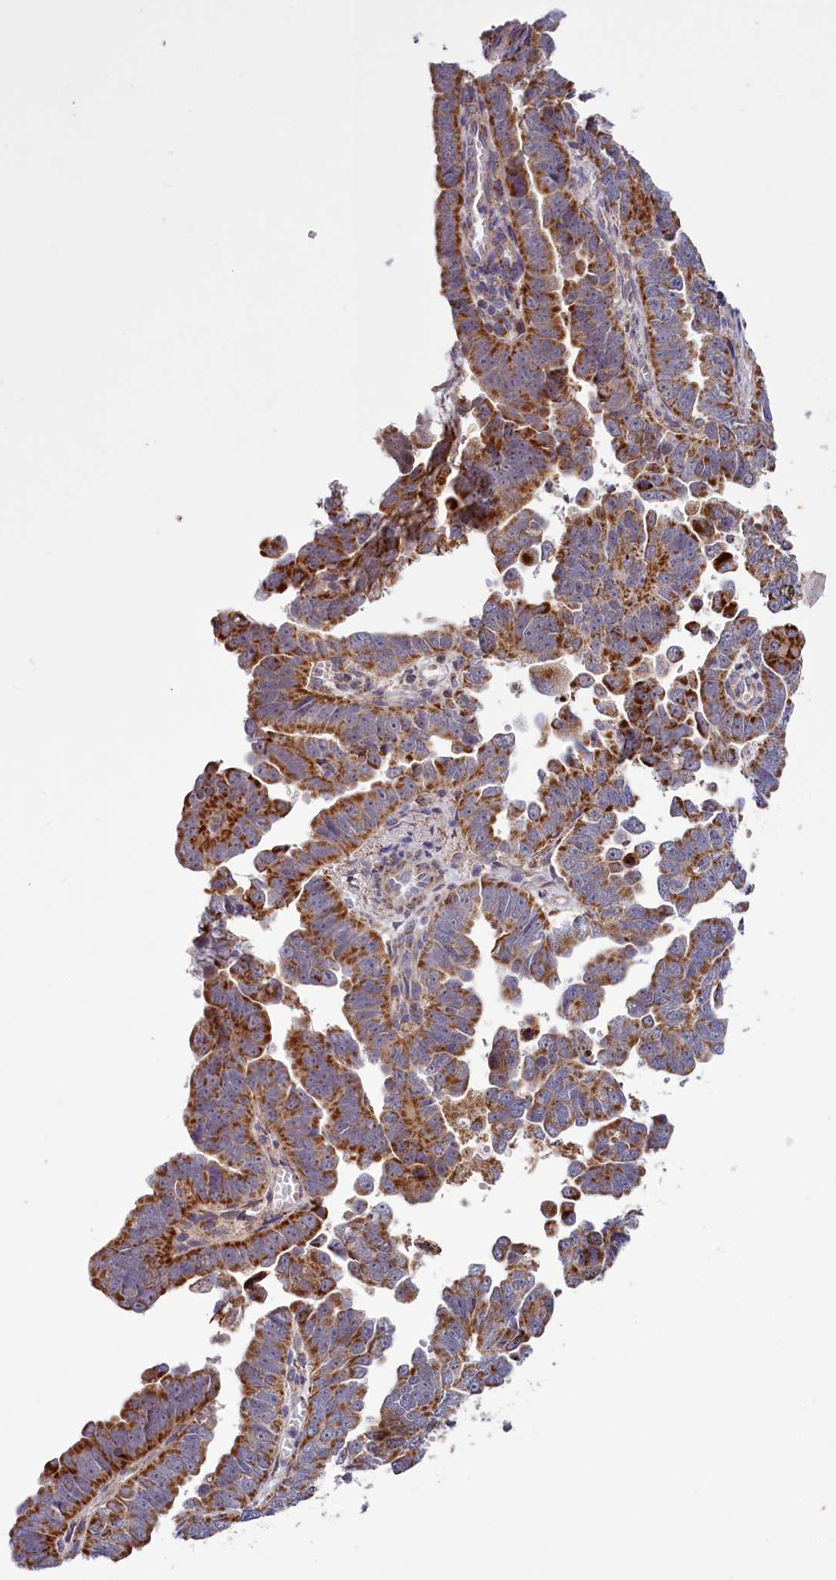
{"staining": {"intensity": "strong", "quantity": ">75%", "location": "cytoplasmic/membranous"}, "tissue": "endometrial cancer", "cell_type": "Tumor cells", "image_type": "cancer", "snomed": [{"axis": "morphology", "description": "Adenocarcinoma, NOS"}, {"axis": "topography", "description": "Endometrium"}], "caption": "Immunohistochemical staining of adenocarcinoma (endometrial) reveals high levels of strong cytoplasmic/membranous positivity in about >75% of tumor cells. (DAB (3,3'-diaminobenzidine) = brown stain, brightfield microscopy at high magnification).", "gene": "DYNC2H1", "patient": {"sex": "female", "age": 75}}